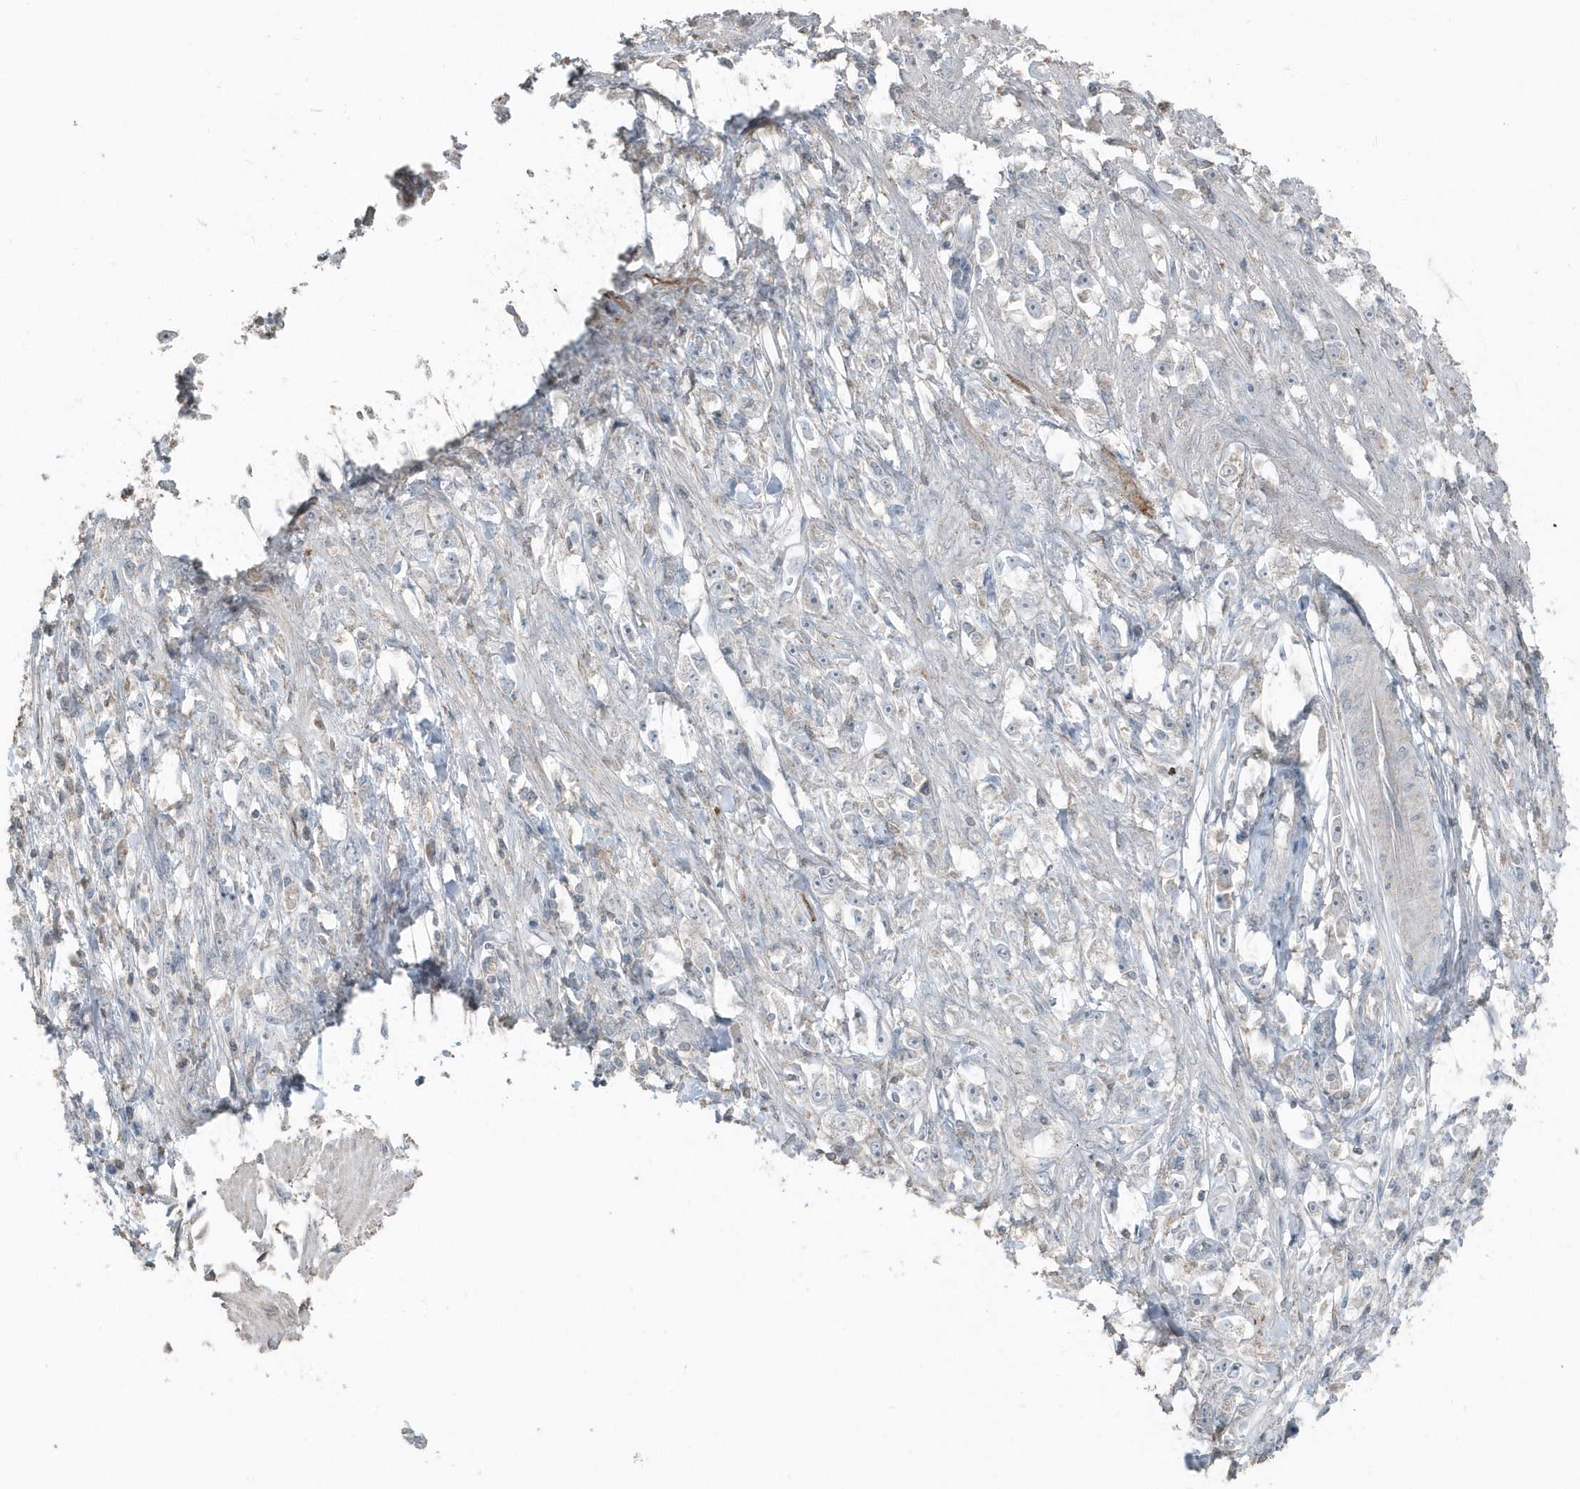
{"staining": {"intensity": "negative", "quantity": "none", "location": "none"}, "tissue": "stomach cancer", "cell_type": "Tumor cells", "image_type": "cancer", "snomed": [{"axis": "morphology", "description": "Adenocarcinoma, NOS"}, {"axis": "topography", "description": "Stomach"}], "caption": "Human stomach cancer (adenocarcinoma) stained for a protein using immunohistochemistry (IHC) displays no staining in tumor cells.", "gene": "ACTC1", "patient": {"sex": "female", "age": 59}}